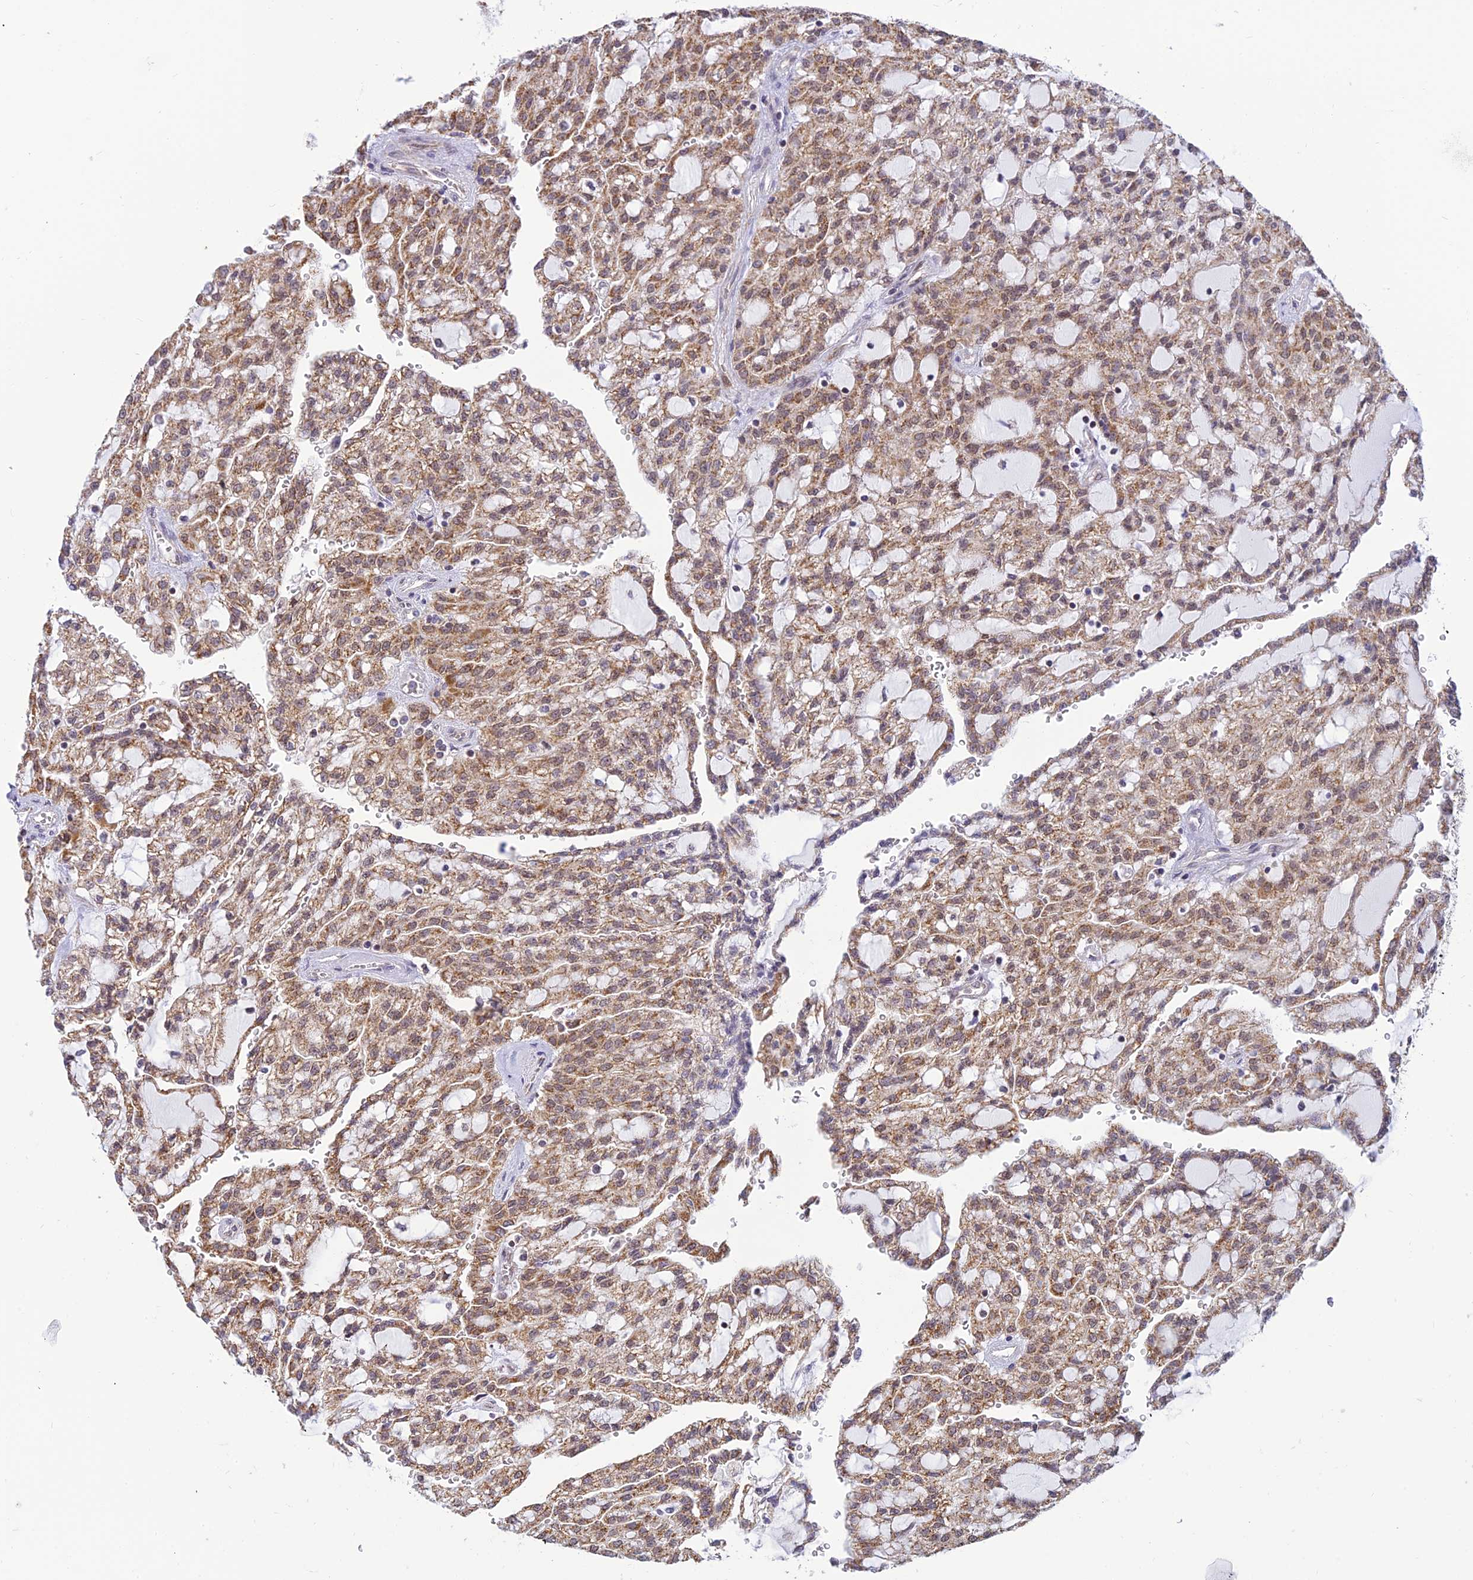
{"staining": {"intensity": "moderate", "quantity": ">75%", "location": "cytoplasmic/membranous"}, "tissue": "renal cancer", "cell_type": "Tumor cells", "image_type": "cancer", "snomed": [{"axis": "morphology", "description": "Adenocarcinoma, NOS"}, {"axis": "topography", "description": "Kidney"}], "caption": "Protein expression analysis of human renal adenocarcinoma reveals moderate cytoplasmic/membranous staining in about >75% of tumor cells.", "gene": "HOOK2", "patient": {"sex": "male", "age": 63}}